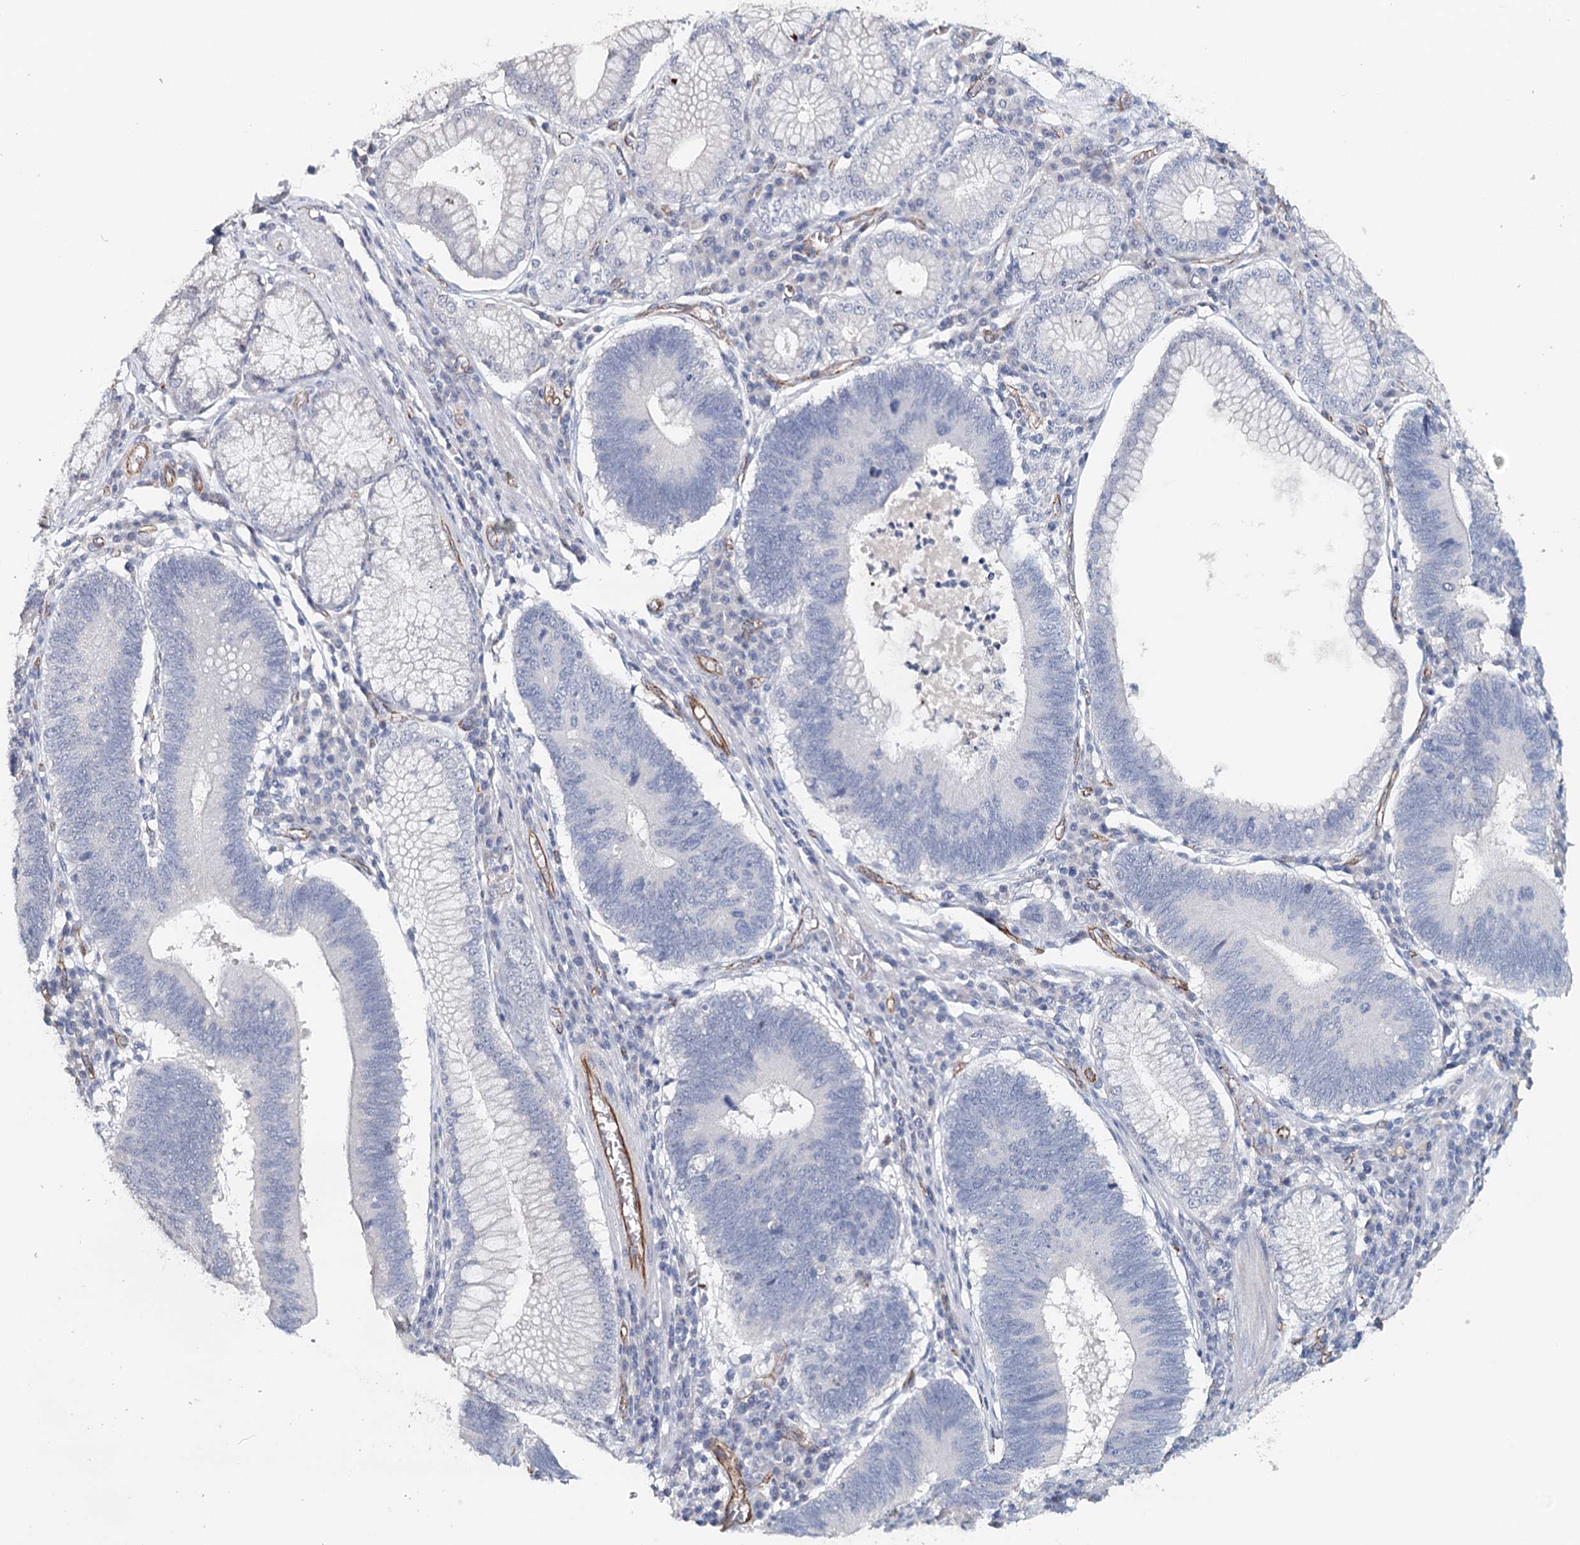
{"staining": {"intensity": "negative", "quantity": "none", "location": "none"}, "tissue": "stomach cancer", "cell_type": "Tumor cells", "image_type": "cancer", "snomed": [{"axis": "morphology", "description": "Adenocarcinoma, NOS"}, {"axis": "topography", "description": "Stomach"}], "caption": "High power microscopy micrograph of an immunohistochemistry histopathology image of stomach adenocarcinoma, revealing no significant staining in tumor cells.", "gene": "SYNPO", "patient": {"sex": "male", "age": 59}}